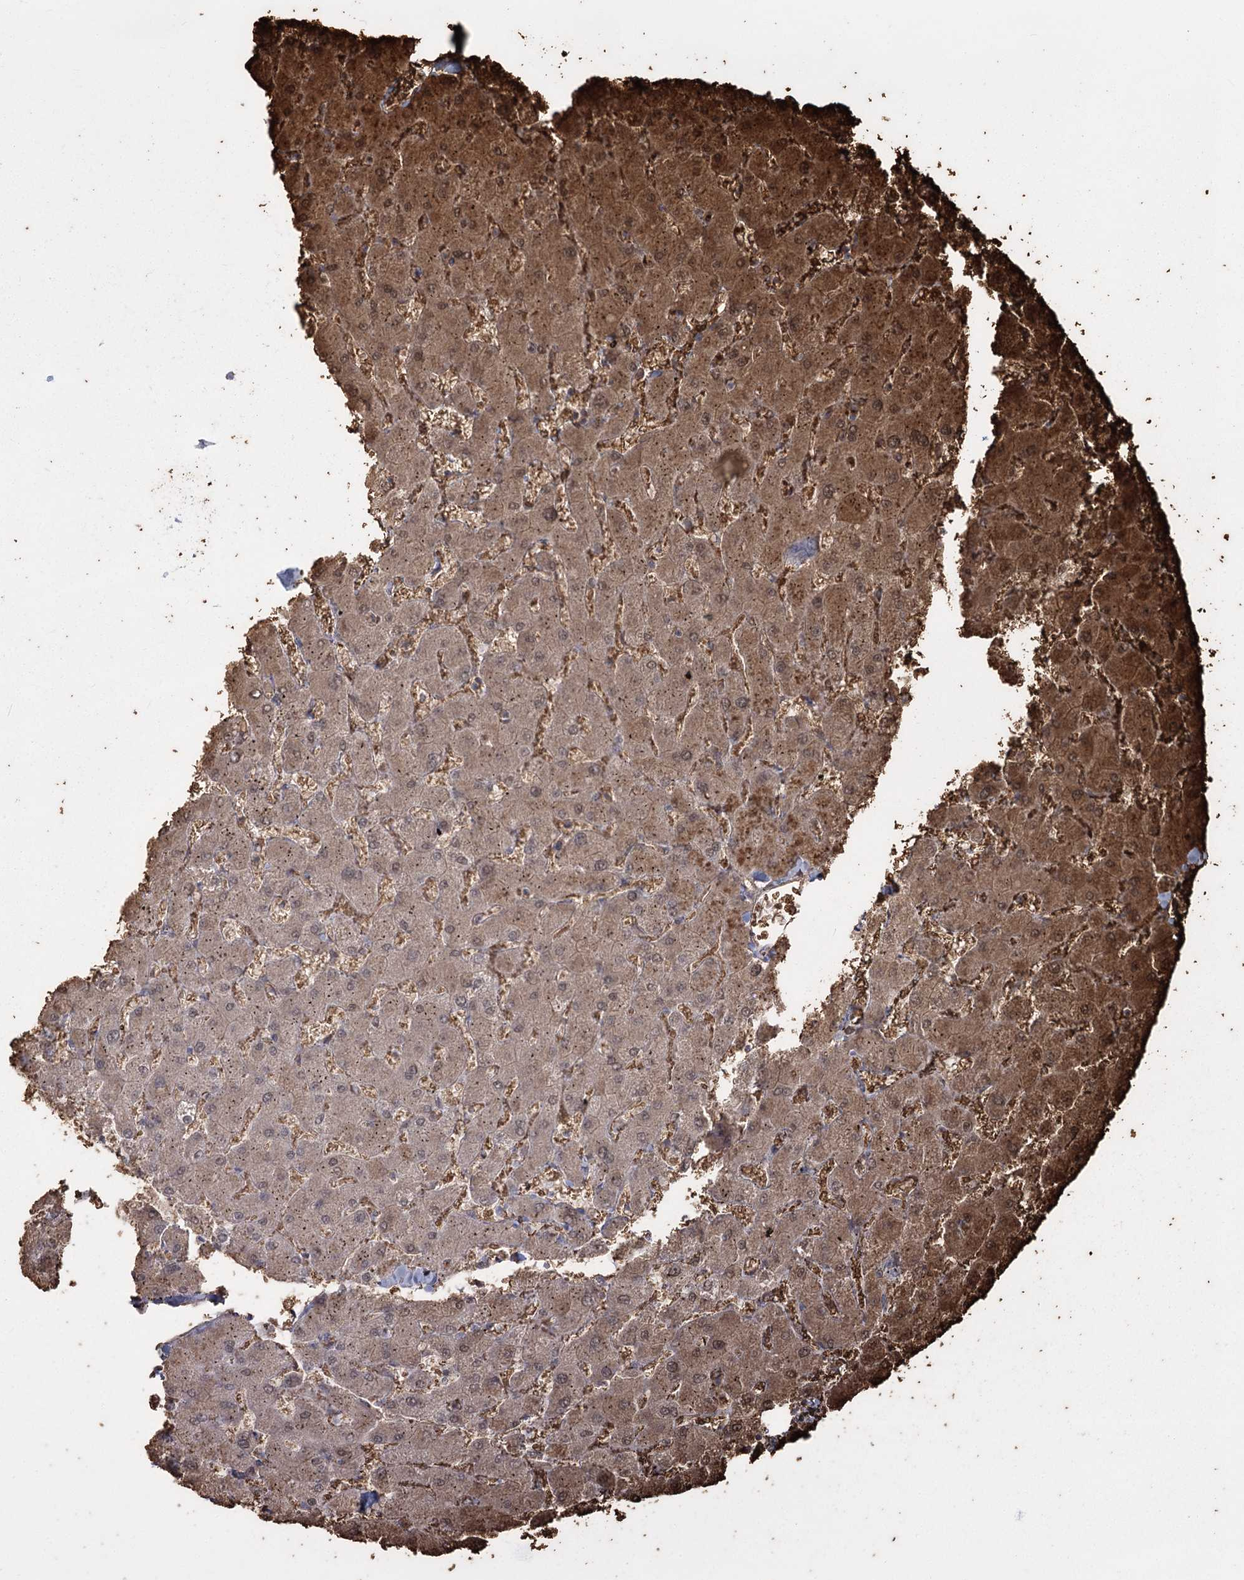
{"staining": {"intensity": "weak", "quantity": "<25%", "location": "cytoplasmic/membranous"}, "tissue": "liver", "cell_type": "Cholangiocytes", "image_type": "normal", "snomed": [{"axis": "morphology", "description": "Normal tissue, NOS"}, {"axis": "topography", "description": "Liver"}], "caption": "IHC micrograph of unremarkable liver: liver stained with DAB (3,3'-diaminobenzidine) demonstrates no significant protein expression in cholangiocytes.", "gene": "SLC6A19", "patient": {"sex": "female", "age": 63}}